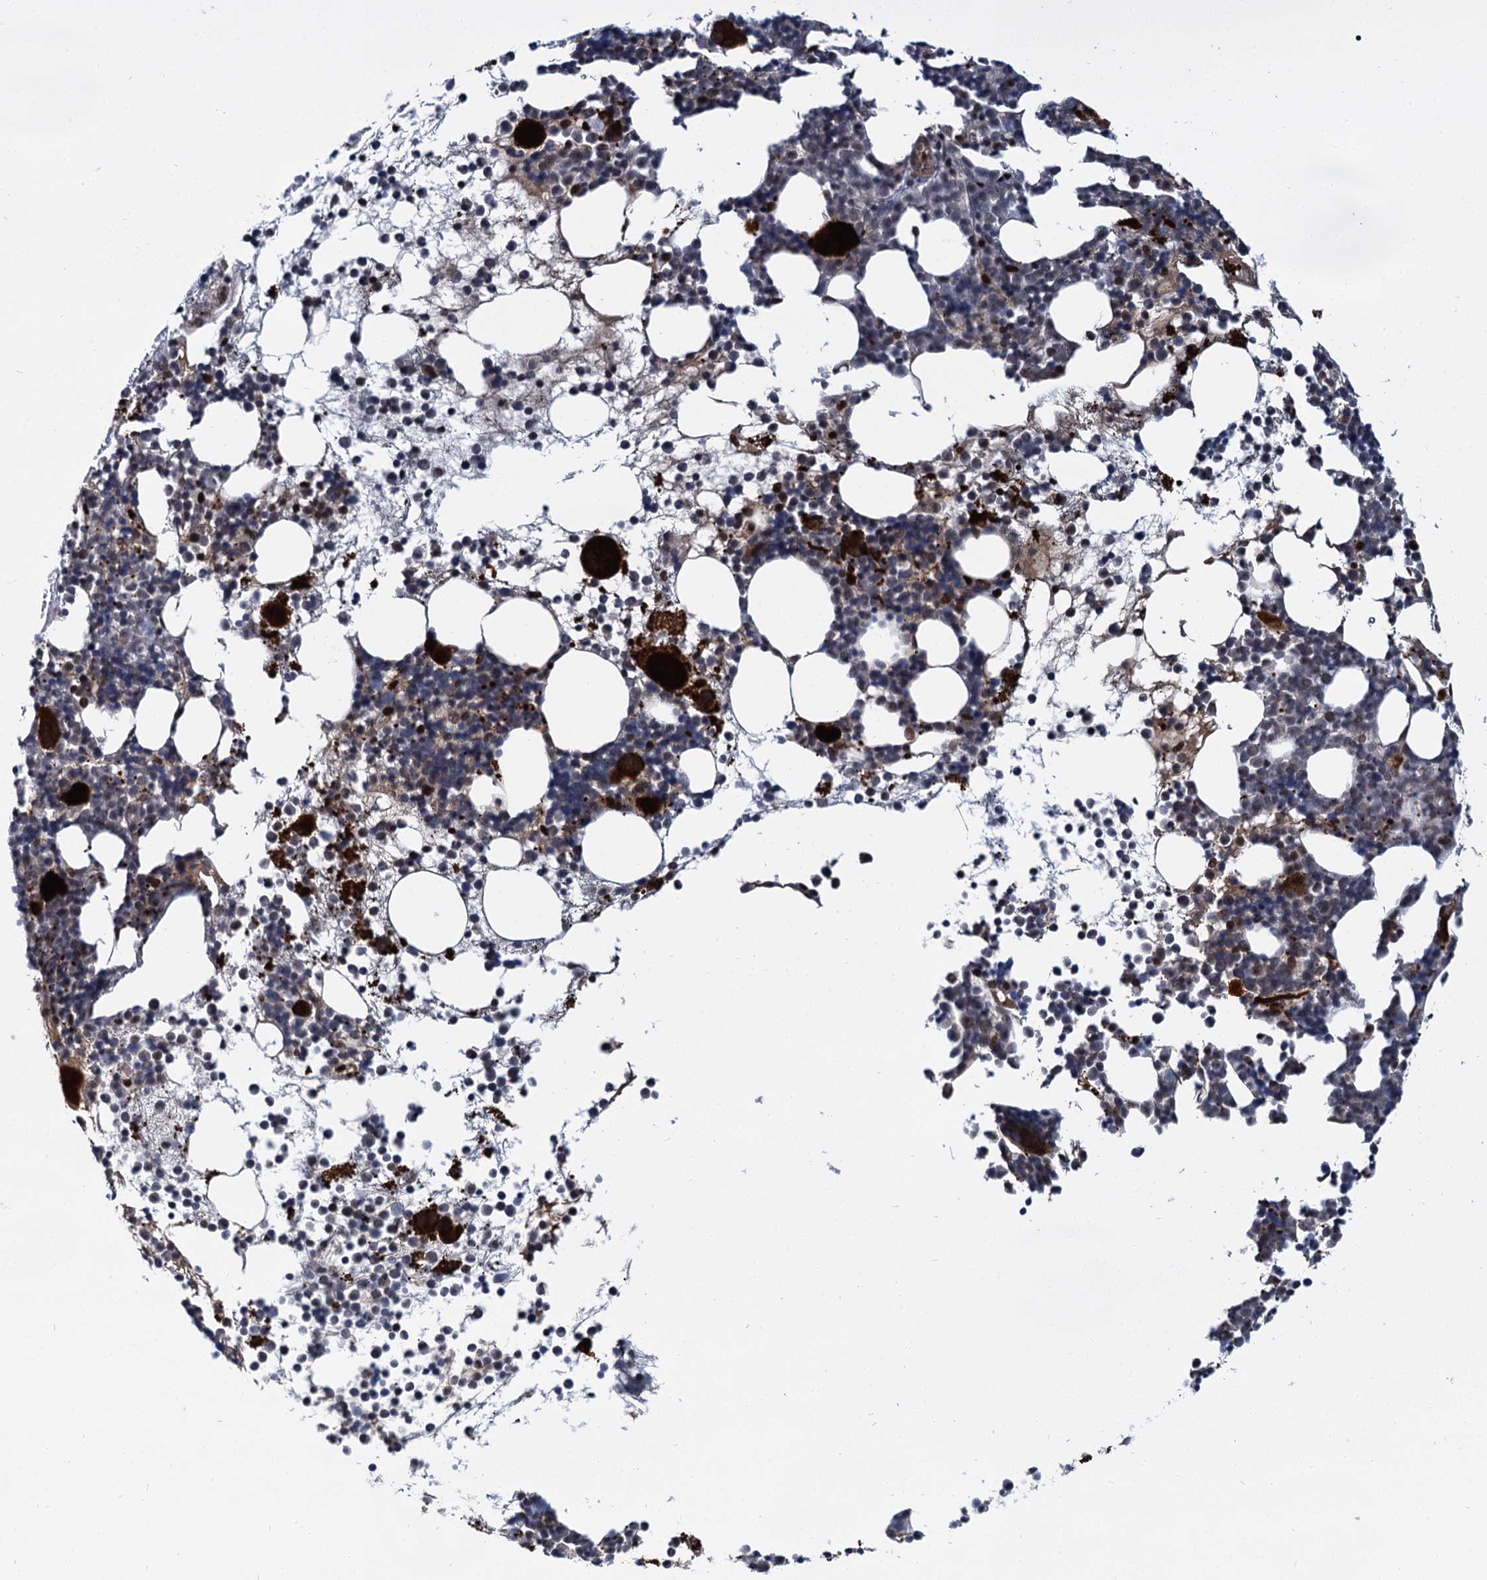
{"staining": {"intensity": "weak", "quantity": "<25%", "location": "cytoplasmic/membranous"}, "tissue": "bone marrow", "cell_type": "Hematopoietic cells", "image_type": "normal", "snomed": [{"axis": "morphology", "description": "Normal tissue, NOS"}, {"axis": "topography", "description": "Bone marrow"}], "caption": "Bone marrow stained for a protein using IHC shows no expression hematopoietic cells.", "gene": "MBD6", "patient": {"sex": "female", "age": 57}}